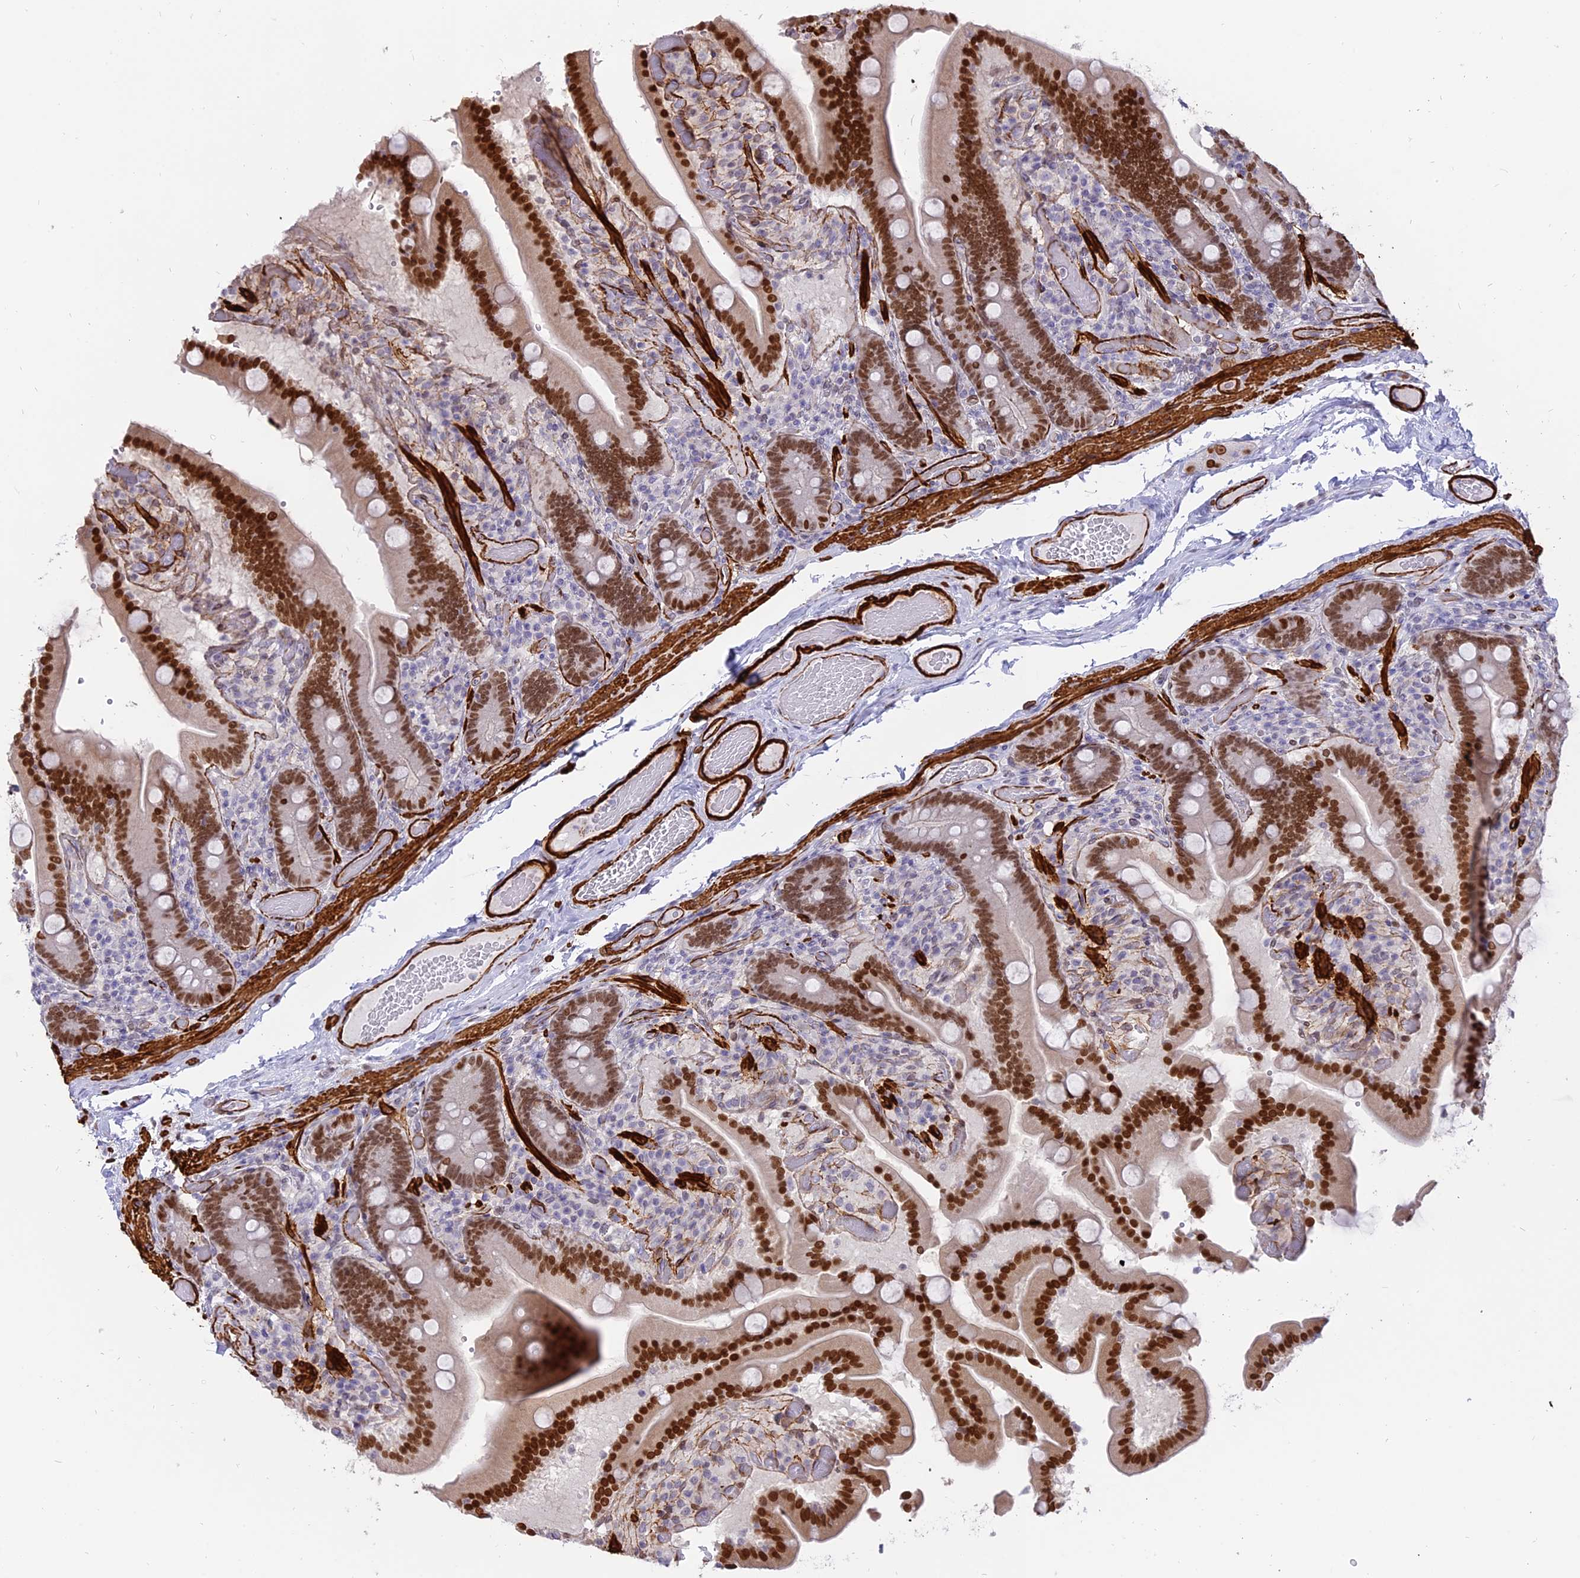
{"staining": {"intensity": "strong", "quantity": ">75%", "location": "nuclear"}, "tissue": "duodenum", "cell_type": "Glandular cells", "image_type": "normal", "snomed": [{"axis": "morphology", "description": "Normal tissue, NOS"}, {"axis": "topography", "description": "Duodenum"}], "caption": "The micrograph exhibits staining of benign duodenum, revealing strong nuclear protein expression (brown color) within glandular cells.", "gene": "CENPV", "patient": {"sex": "female", "age": 62}}